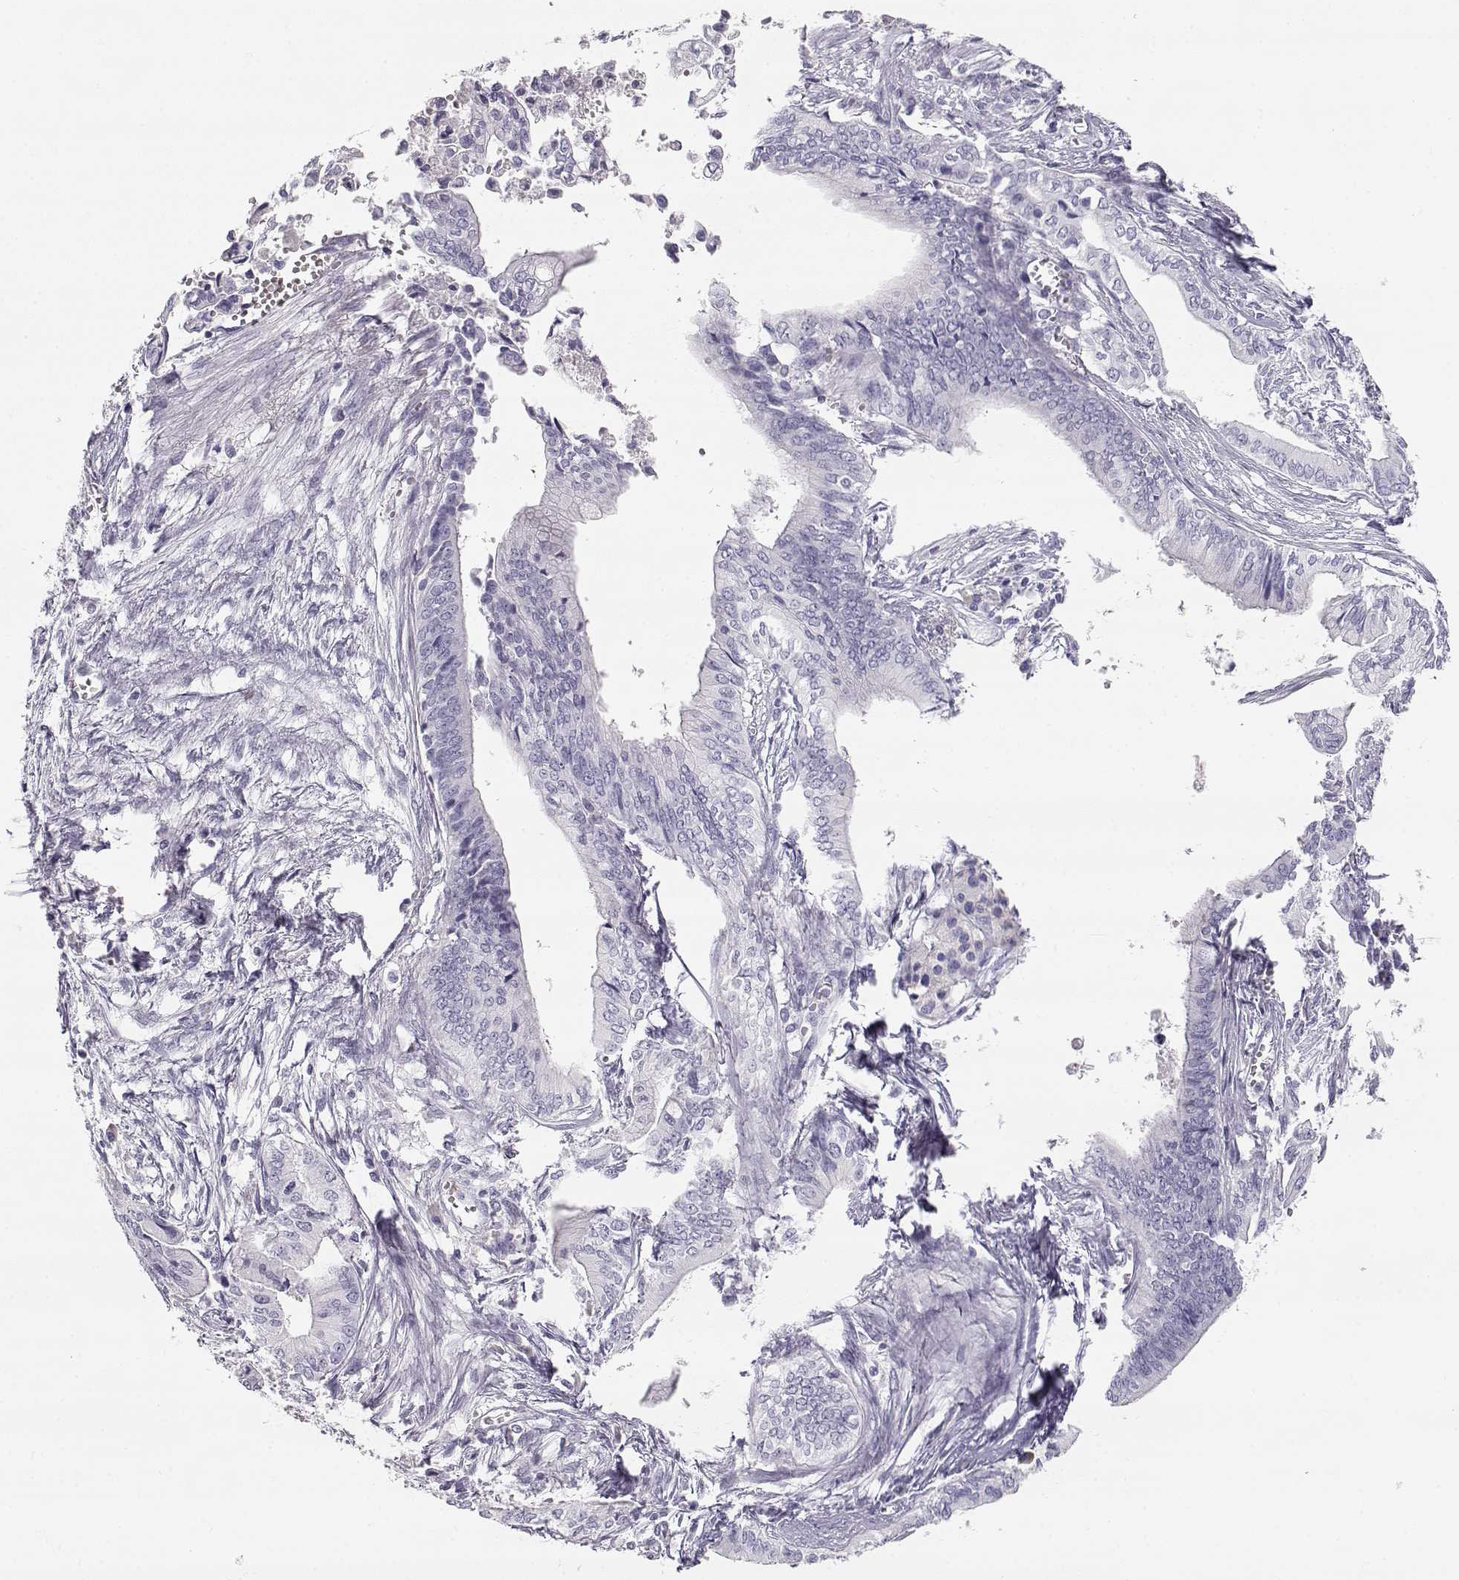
{"staining": {"intensity": "negative", "quantity": "none", "location": "none"}, "tissue": "pancreatic cancer", "cell_type": "Tumor cells", "image_type": "cancer", "snomed": [{"axis": "morphology", "description": "Adenocarcinoma, NOS"}, {"axis": "topography", "description": "Pancreas"}], "caption": "An immunohistochemistry (IHC) micrograph of pancreatic cancer (adenocarcinoma) is shown. There is no staining in tumor cells of pancreatic cancer (adenocarcinoma). (Brightfield microscopy of DAB IHC at high magnification).", "gene": "SLCO6A1", "patient": {"sex": "female", "age": 61}}